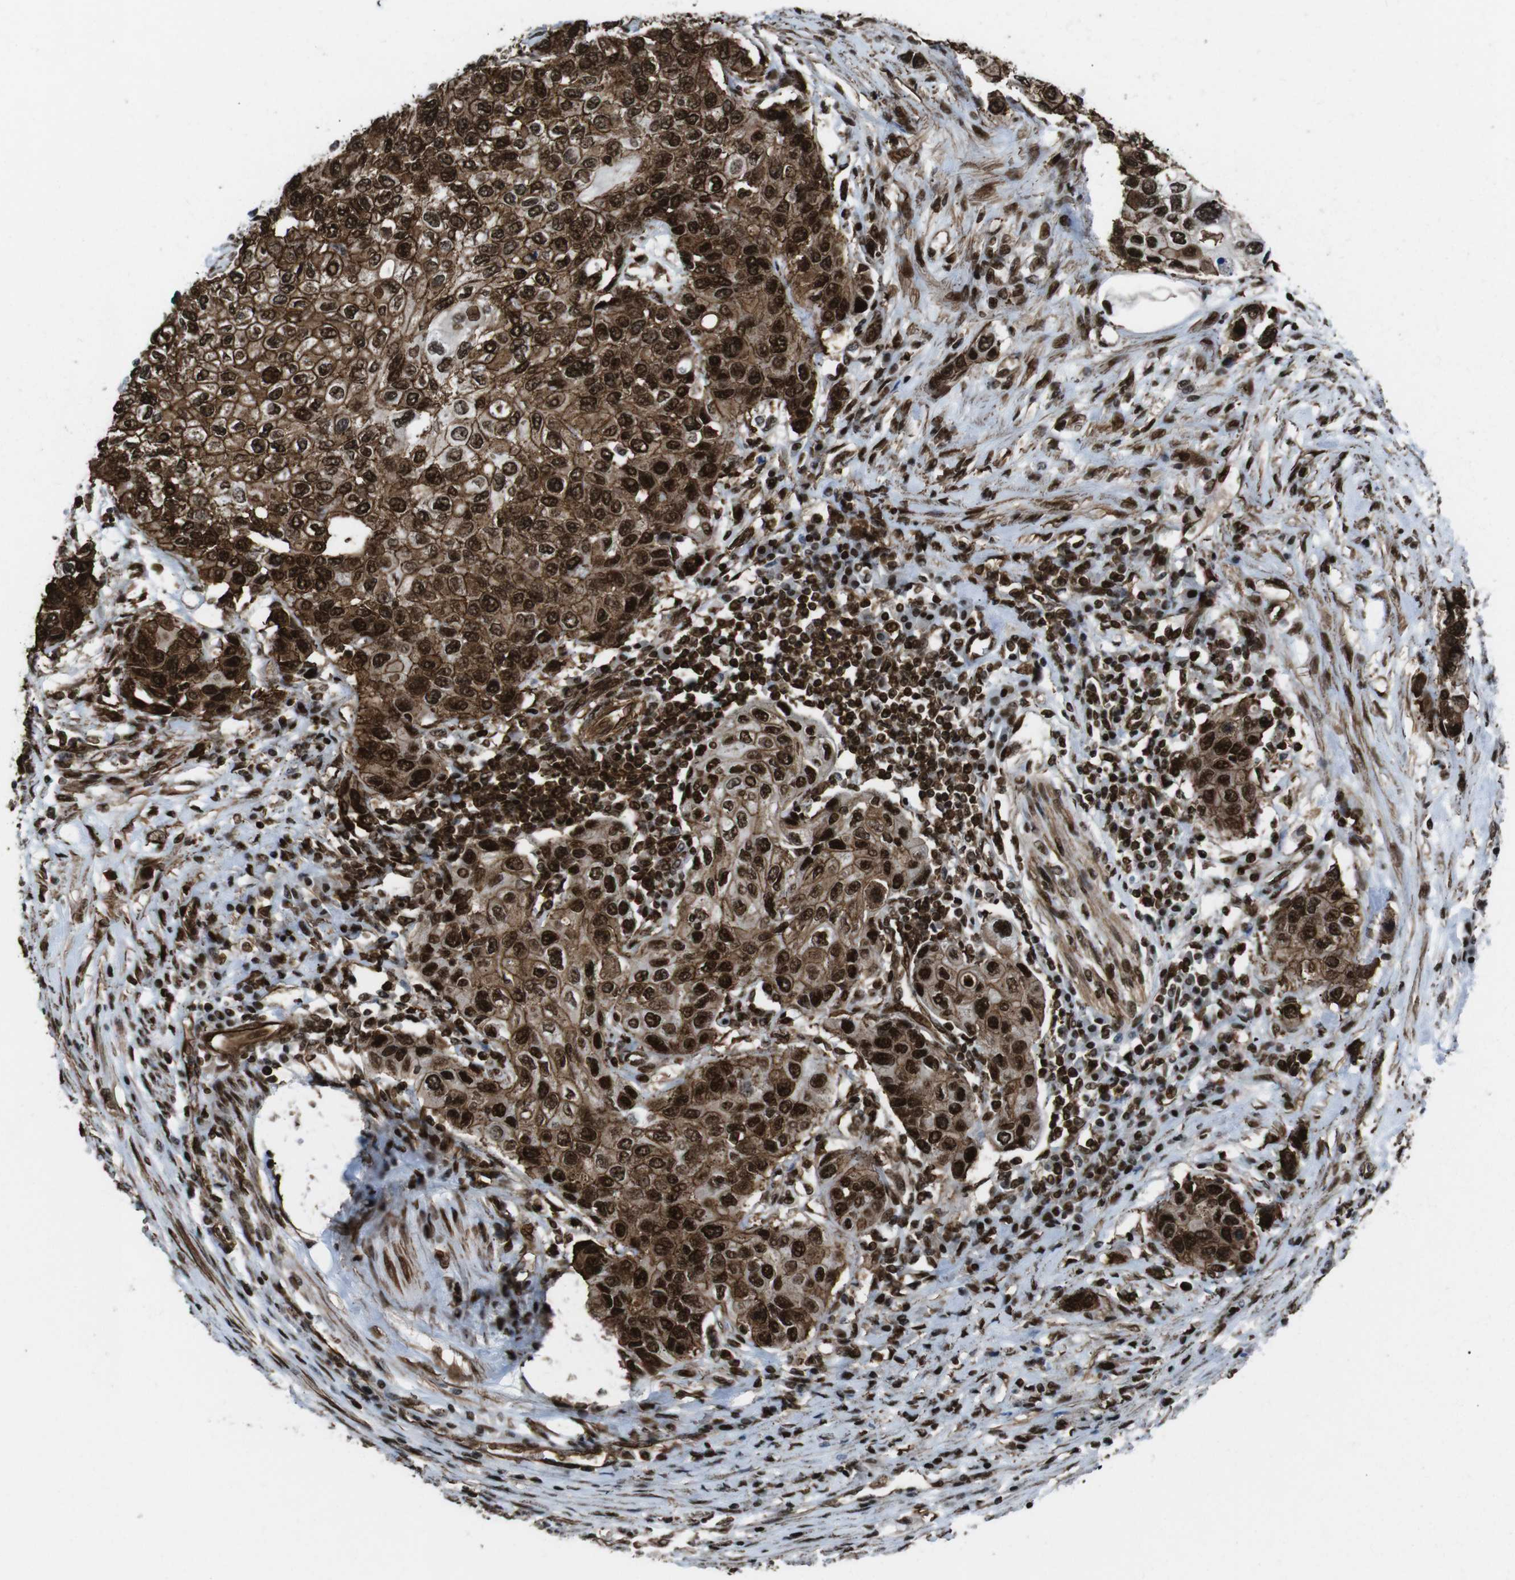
{"staining": {"intensity": "strong", "quantity": ">75%", "location": "cytoplasmic/membranous,nuclear"}, "tissue": "urothelial cancer", "cell_type": "Tumor cells", "image_type": "cancer", "snomed": [{"axis": "morphology", "description": "Urothelial carcinoma, High grade"}, {"axis": "topography", "description": "Urinary bladder"}], "caption": "This photomicrograph displays immunohistochemistry staining of high-grade urothelial carcinoma, with high strong cytoplasmic/membranous and nuclear positivity in about >75% of tumor cells.", "gene": "HNRNPU", "patient": {"sex": "female", "age": 56}}